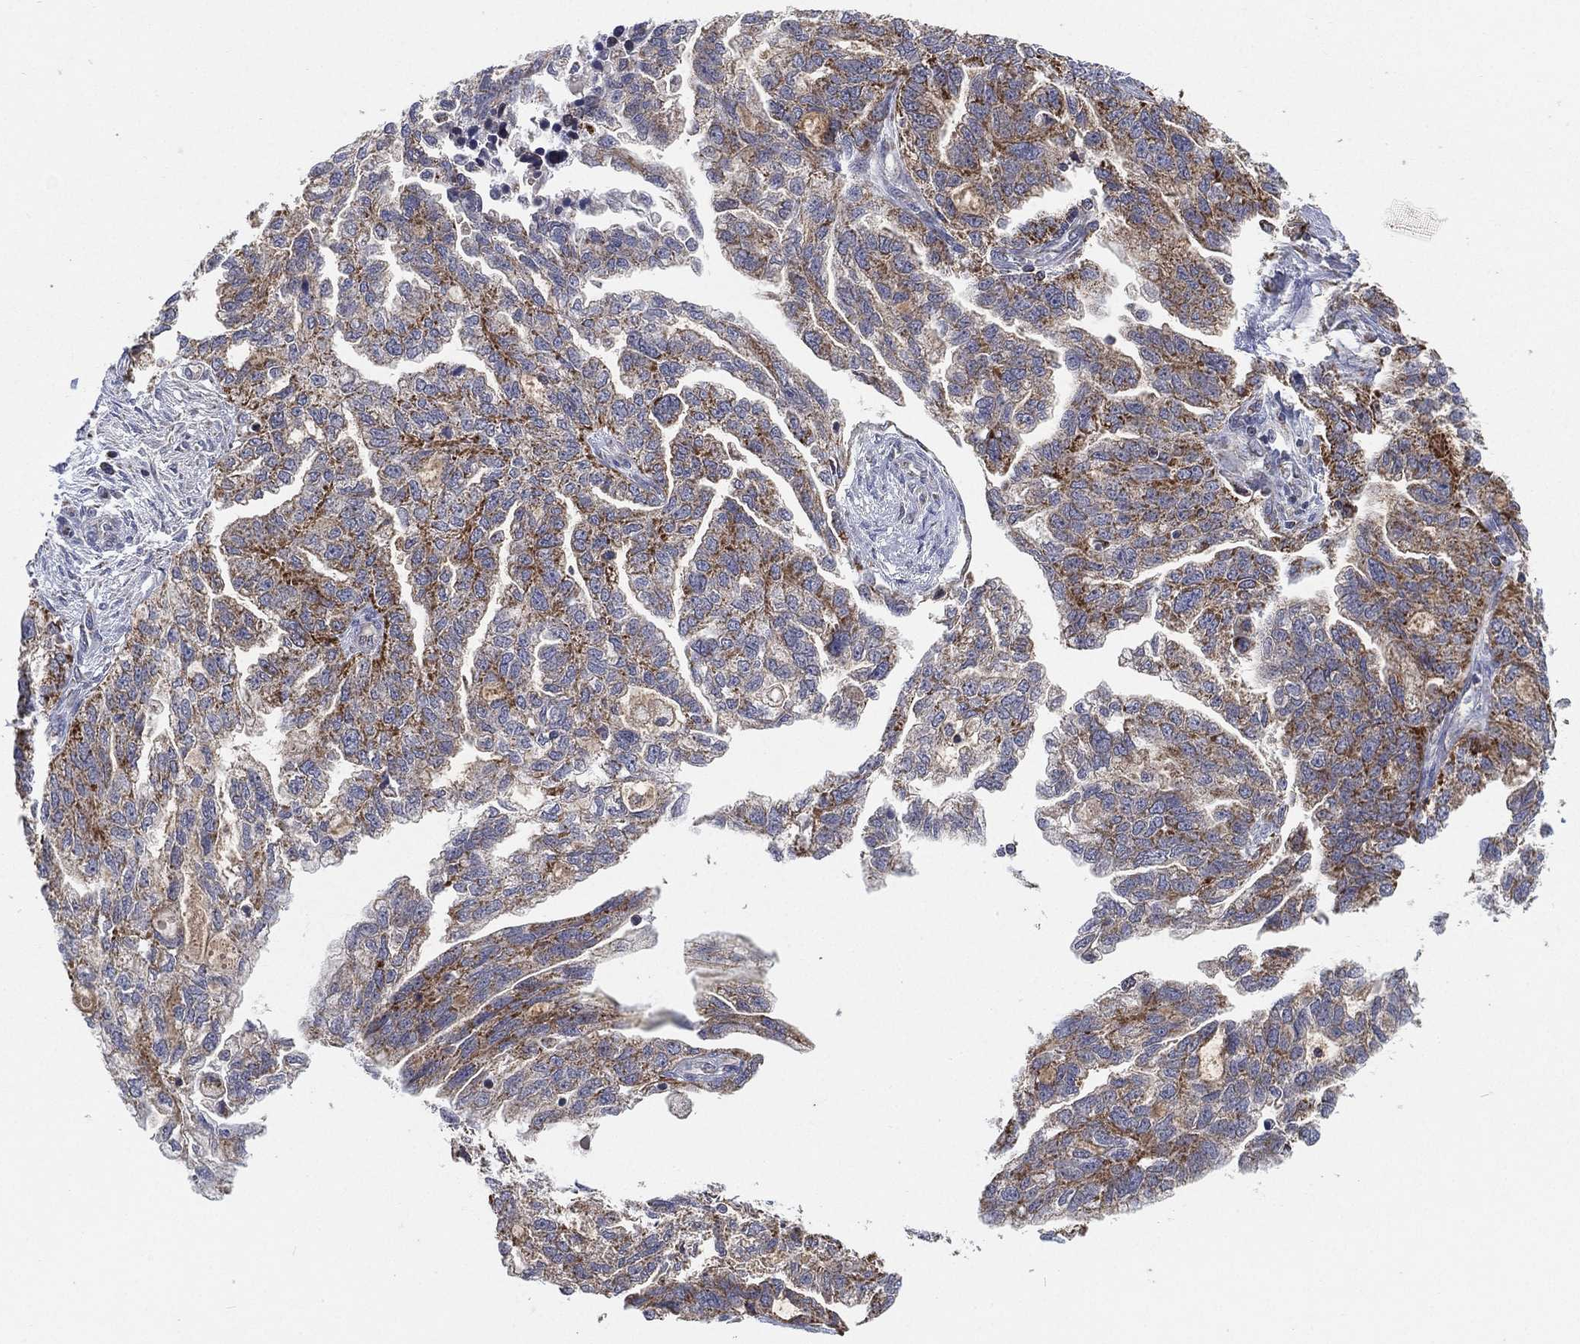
{"staining": {"intensity": "moderate", "quantity": ">75%", "location": "cytoplasmic/membranous"}, "tissue": "ovarian cancer", "cell_type": "Tumor cells", "image_type": "cancer", "snomed": [{"axis": "morphology", "description": "Cystadenocarcinoma, serous, NOS"}, {"axis": "topography", "description": "Ovary"}], "caption": "The photomicrograph displays staining of serous cystadenocarcinoma (ovarian), revealing moderate cytoplasmic/membranous protein positivity (brown color) within tumor cells.", "gene": "PSMG4", "patient": {"sex": "female", "age": 51}}